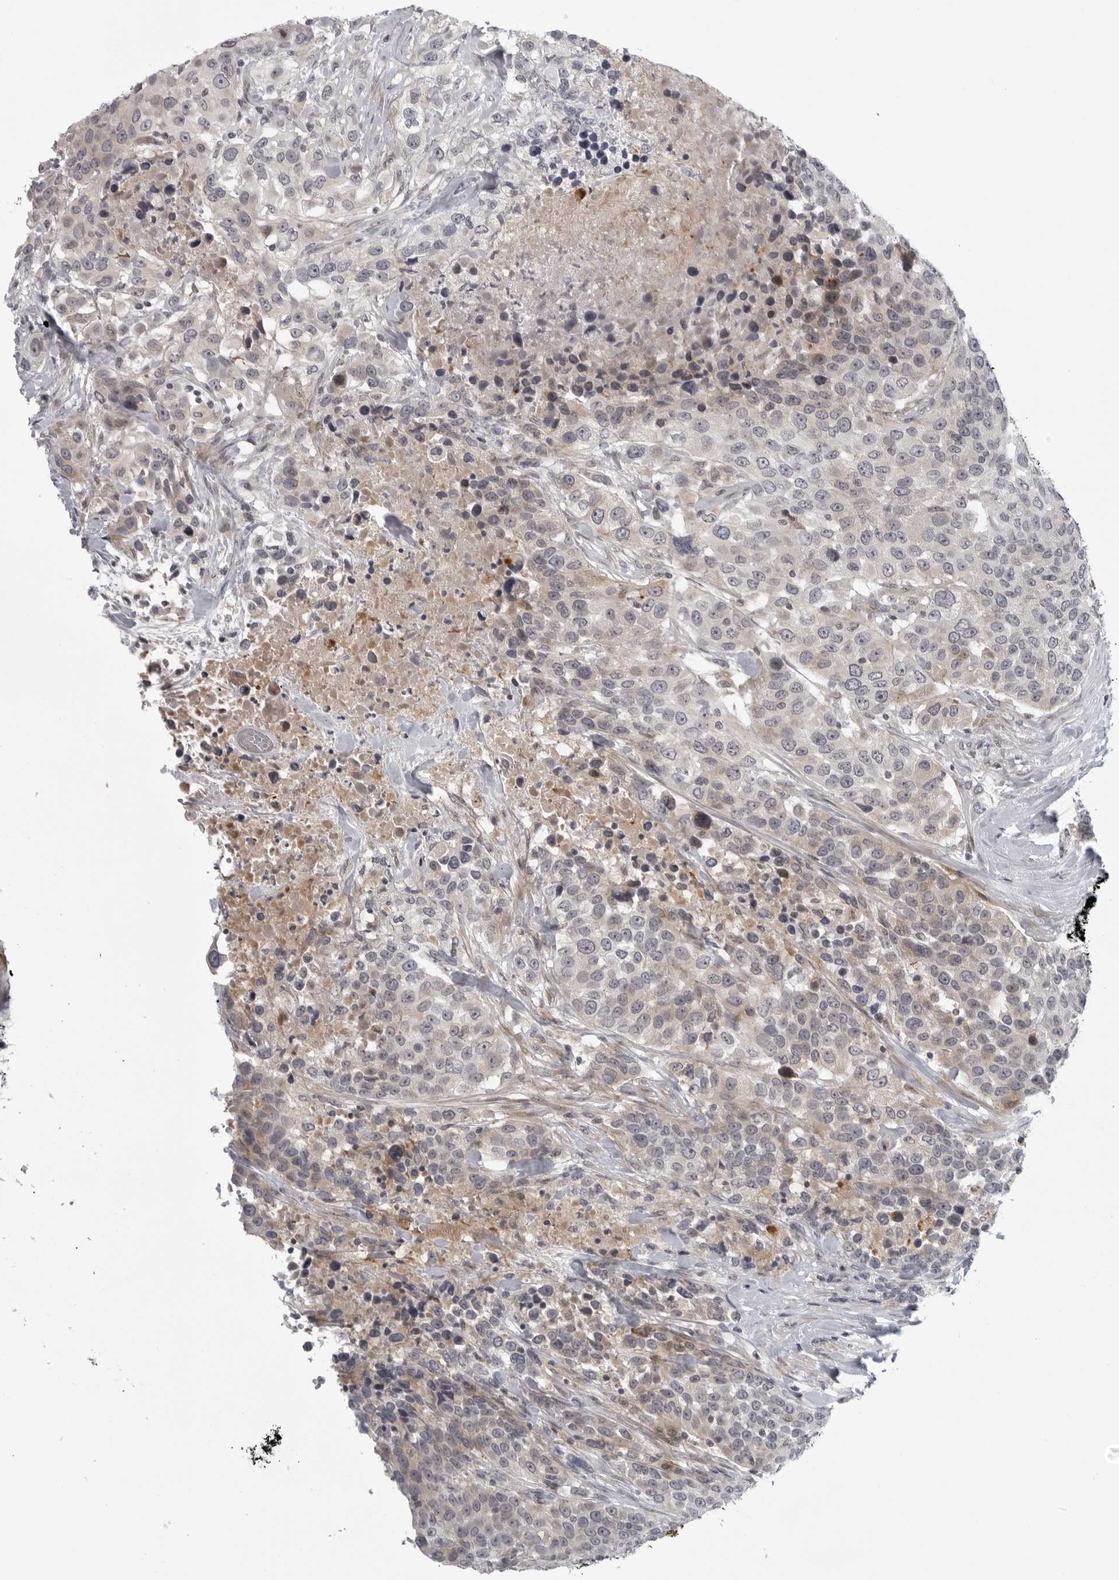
{"staining": {"intensity": "negative", "quantity": "none", "location": "none"}, "tissue": "urothelial cancer", "cell_type": "Tumor cells", "image_type": "cancer", "snomed": [{"axis": "morphology", "description": "Urothelial carcinoma, High grade"}, {"axis": "topography", "description": "Urinary bladder"}], "caption": "High power microscopy micrograph of an IHC histopathology image of urothelial cancer, revealing no significant expression in tumor cells.", "gene": "CD300LD", "patient": {"sex": "female", "age": 80}}